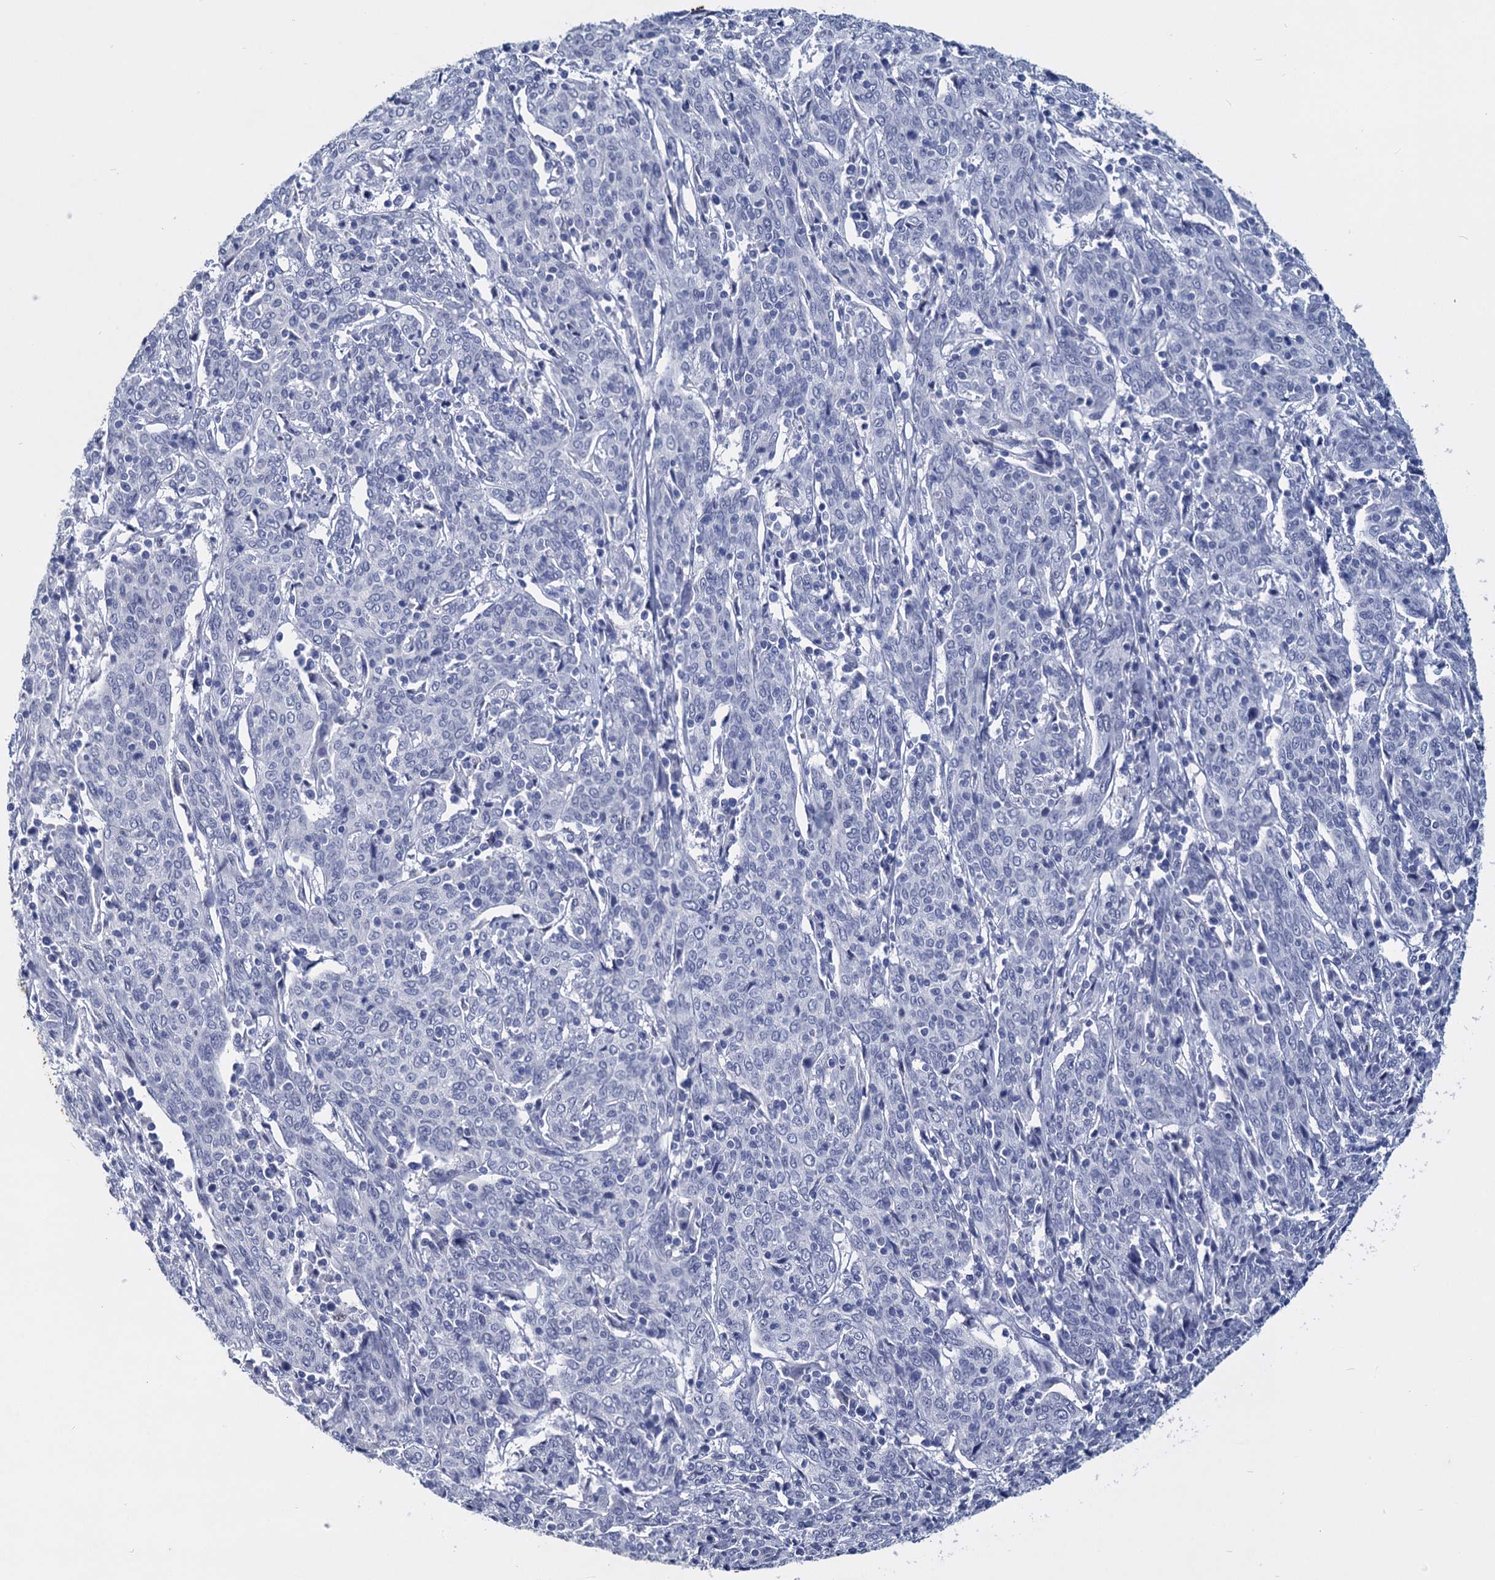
{"staining": {"intensity": "negative", "quantity": "none", "location": "none"}, "tissue": "cervical cancer", "cell_type": "Tumor cells", "image_type": "cancer", "snomed": [{"axis": "morphology", "description": "Squamous cell carcinoma, NOS"}, {"axis": "topography", "description": "Cervix"}], "caption": "The photomicrograph shows no significant staining in tumor cells of cervical cancer (squamous cell carcinoma).", "gene": "MAGEA4", "patient": {"sex": "female", "age": 67}}